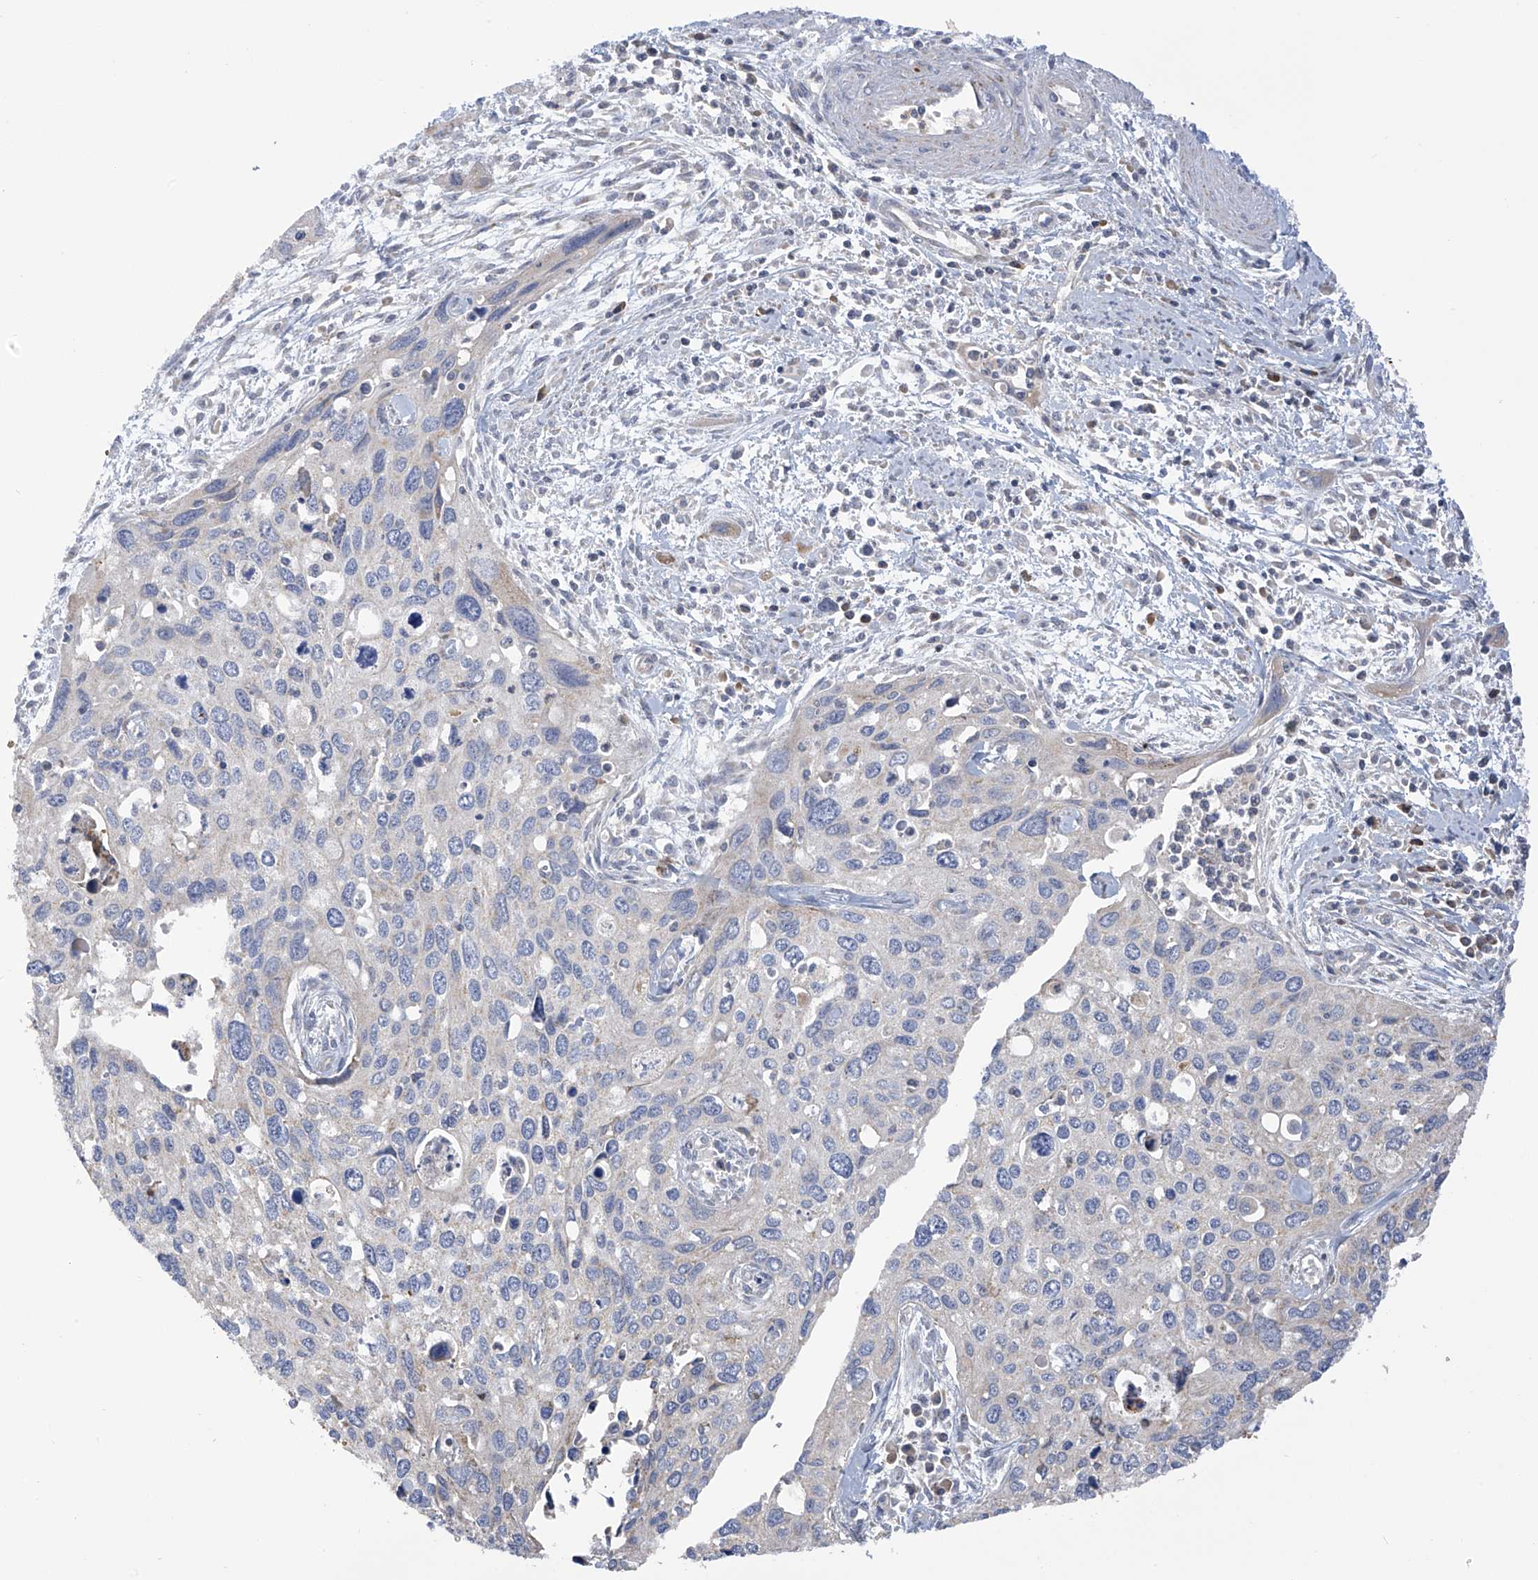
{"staining": {"intensity": "negative", "quantity": "none", "location": "none"}, "tissue": "cervical cancer", "cell_type": "Tumor cells", "image_type": "cancer", "snomed": [{"axis": "morphology", "description": "Squamous cell carcinoma, NOS"}, {"axis": "topography", "description": "Cervix"}], "caption": "IHC histopathology image of neoplastic tissue: cervical squamous cell carcinoma stained with DAB displays no significant protein positivity in tumor cells. Nuclei are stained in blue.", "gene": "SLCO4A1", "patient": {"sex": "female", "age": 55}}